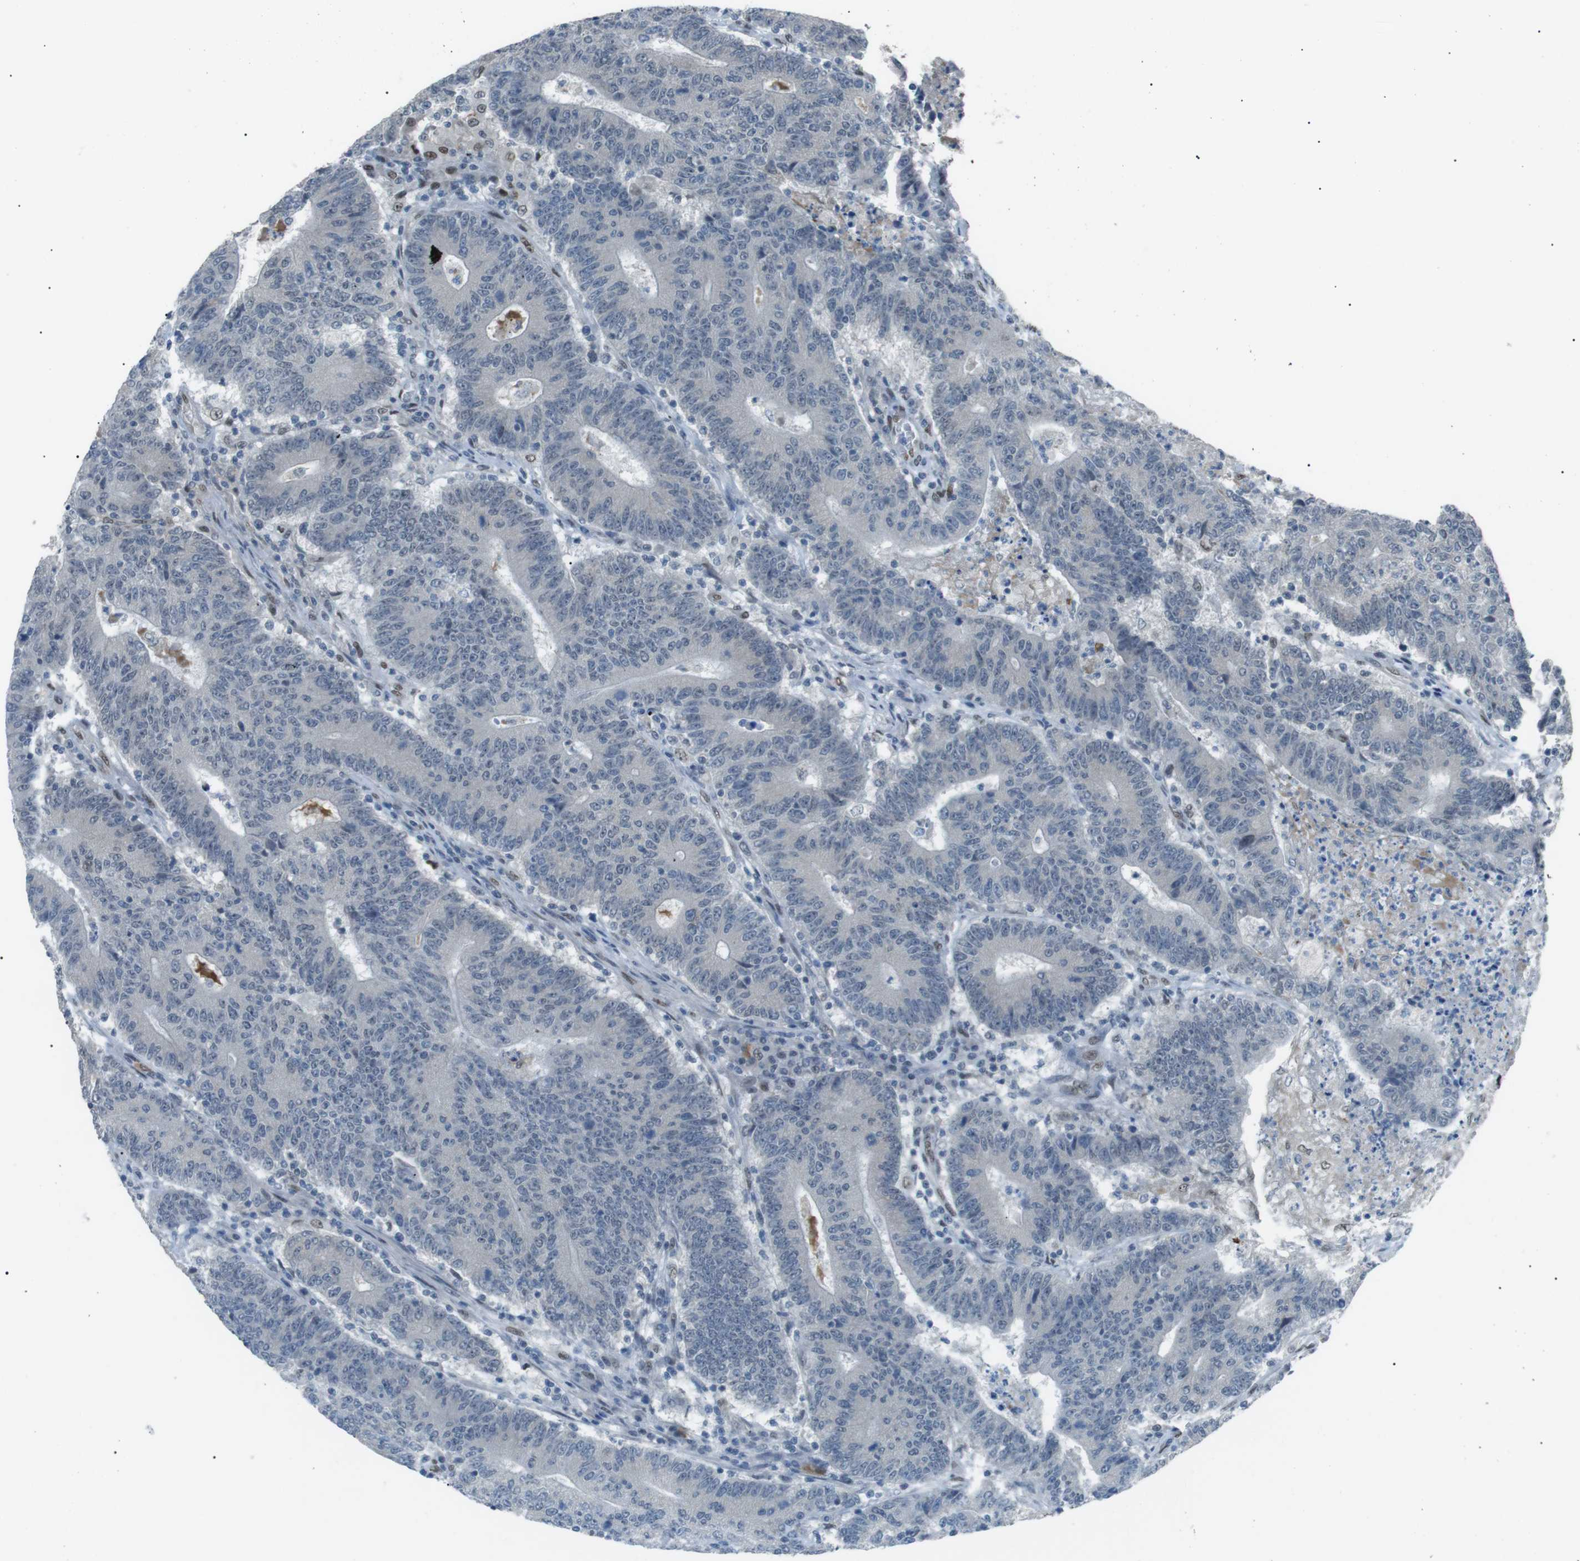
{"staining": {"intensity": "negative", "quantity": "none", "location": "none"}, "tissue": "colorectal cancer", "cell_type": "Tumor cells", "image_type": "cancer", "snomed": [{"axis": "morphology", "description": "Normal tissue, NOS"}, {"axis": "morphology", "description": "Adenocarcinoma, NOS"}, {"axis": "topography", "description": "Colon"}], "caption": "IHC of human colorectal adenocarcinoma reveals no positivity in tumor cells. (Stains: DAB immunohistochemistry (IHC) with hematoxylin counter stain, Microscopy: brightfield microscopy at high magnification).", "gene": "SRPK2", "patient": {"sex": "female", "age": 75}}